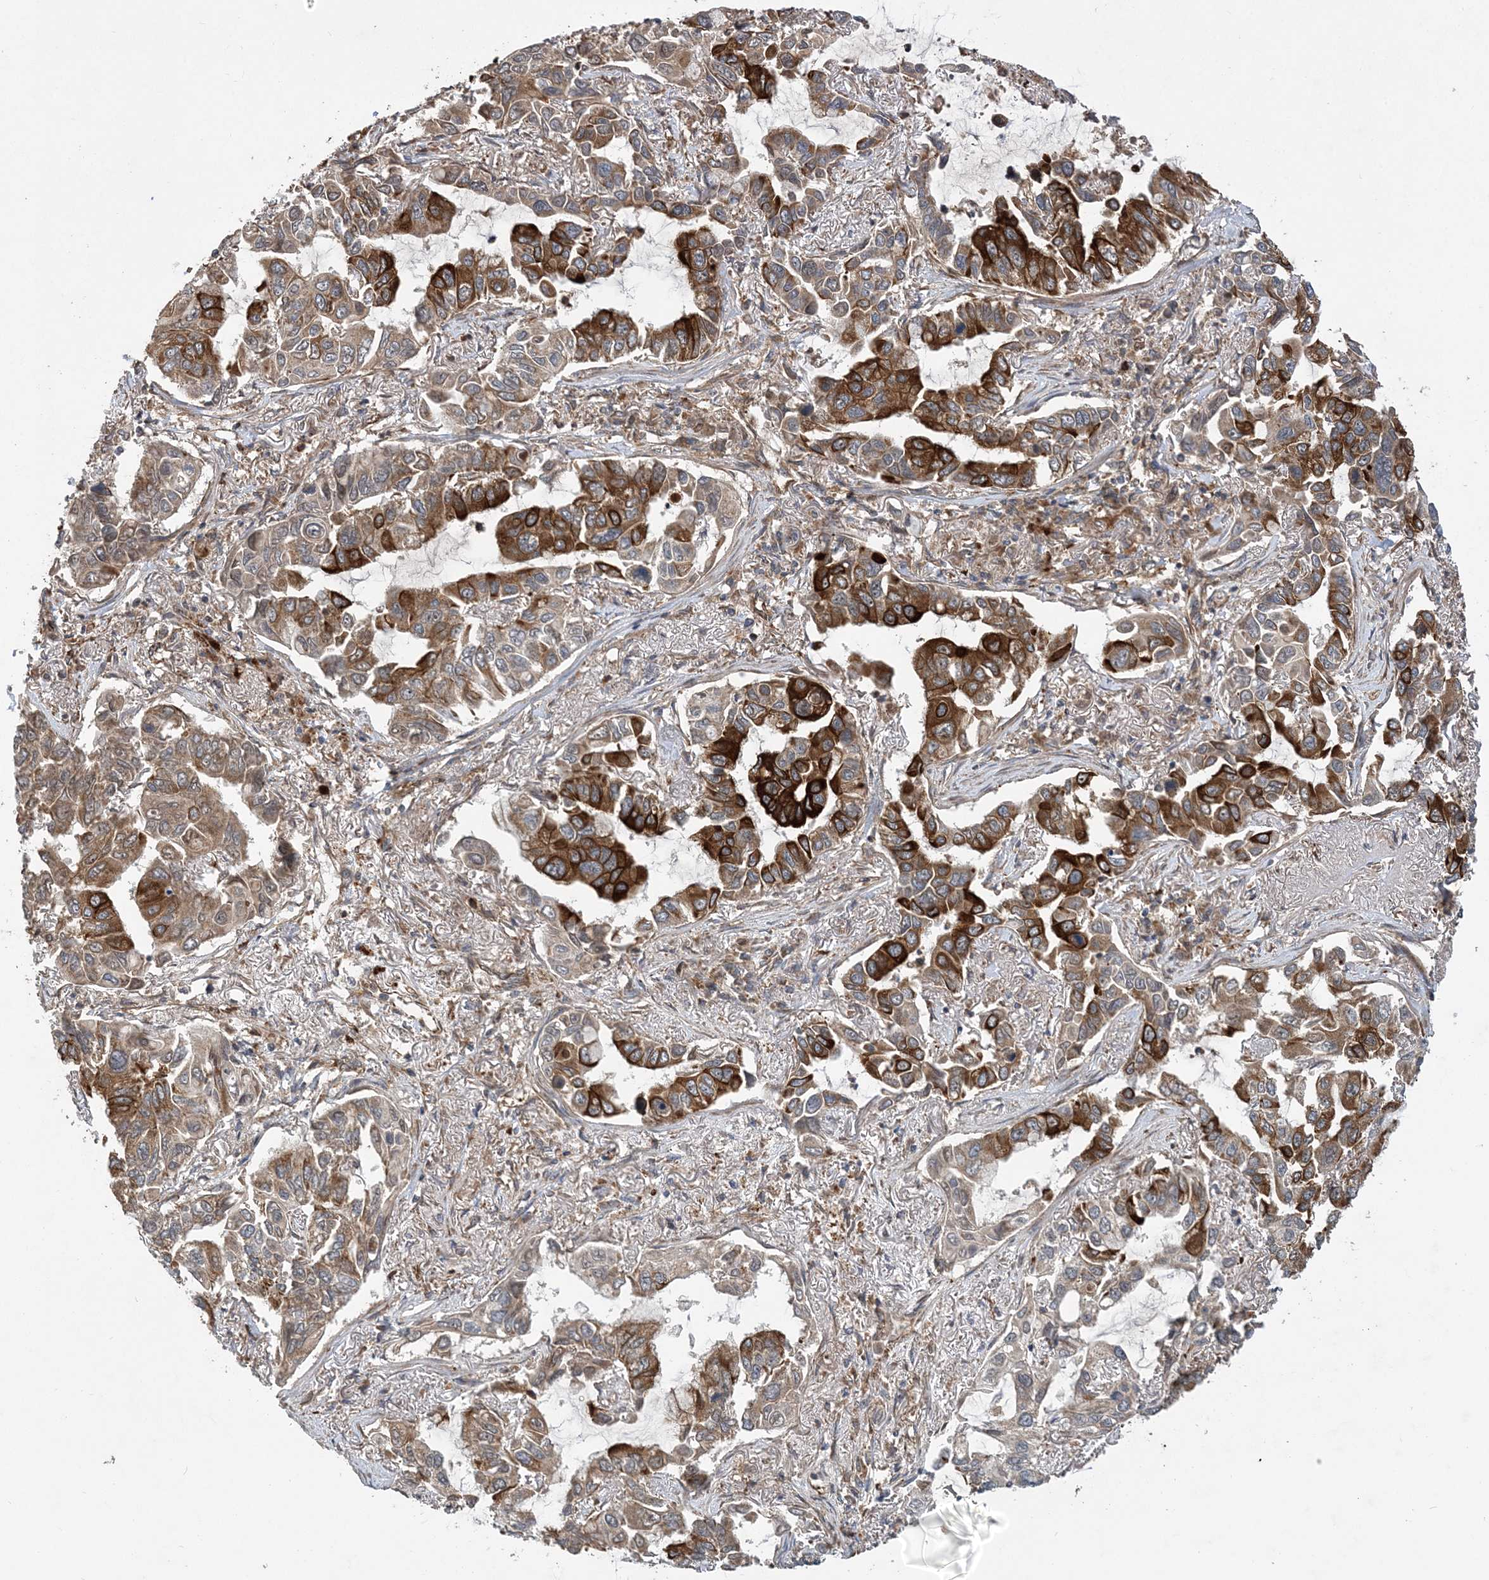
{"staining": {"intensity": "strong", "quantity": "25%-75%", "location": "cytoplasmic/membranous"}, "tissue": "lung cancer", "cell_type": "Tumor cells", "image_type": "cancer", "snomed": [{"axis": "morphology", "description": "Adenocarcinoma, NOS"}, {"axis": "topography", "description": "Lung"}], "caption": "Human adenocarcinoma (lung) stained with a protein marker exhibits strong staining in tumor cells.", "gene": "ATG3", "patient": {"sex": "male", "age": 64}}